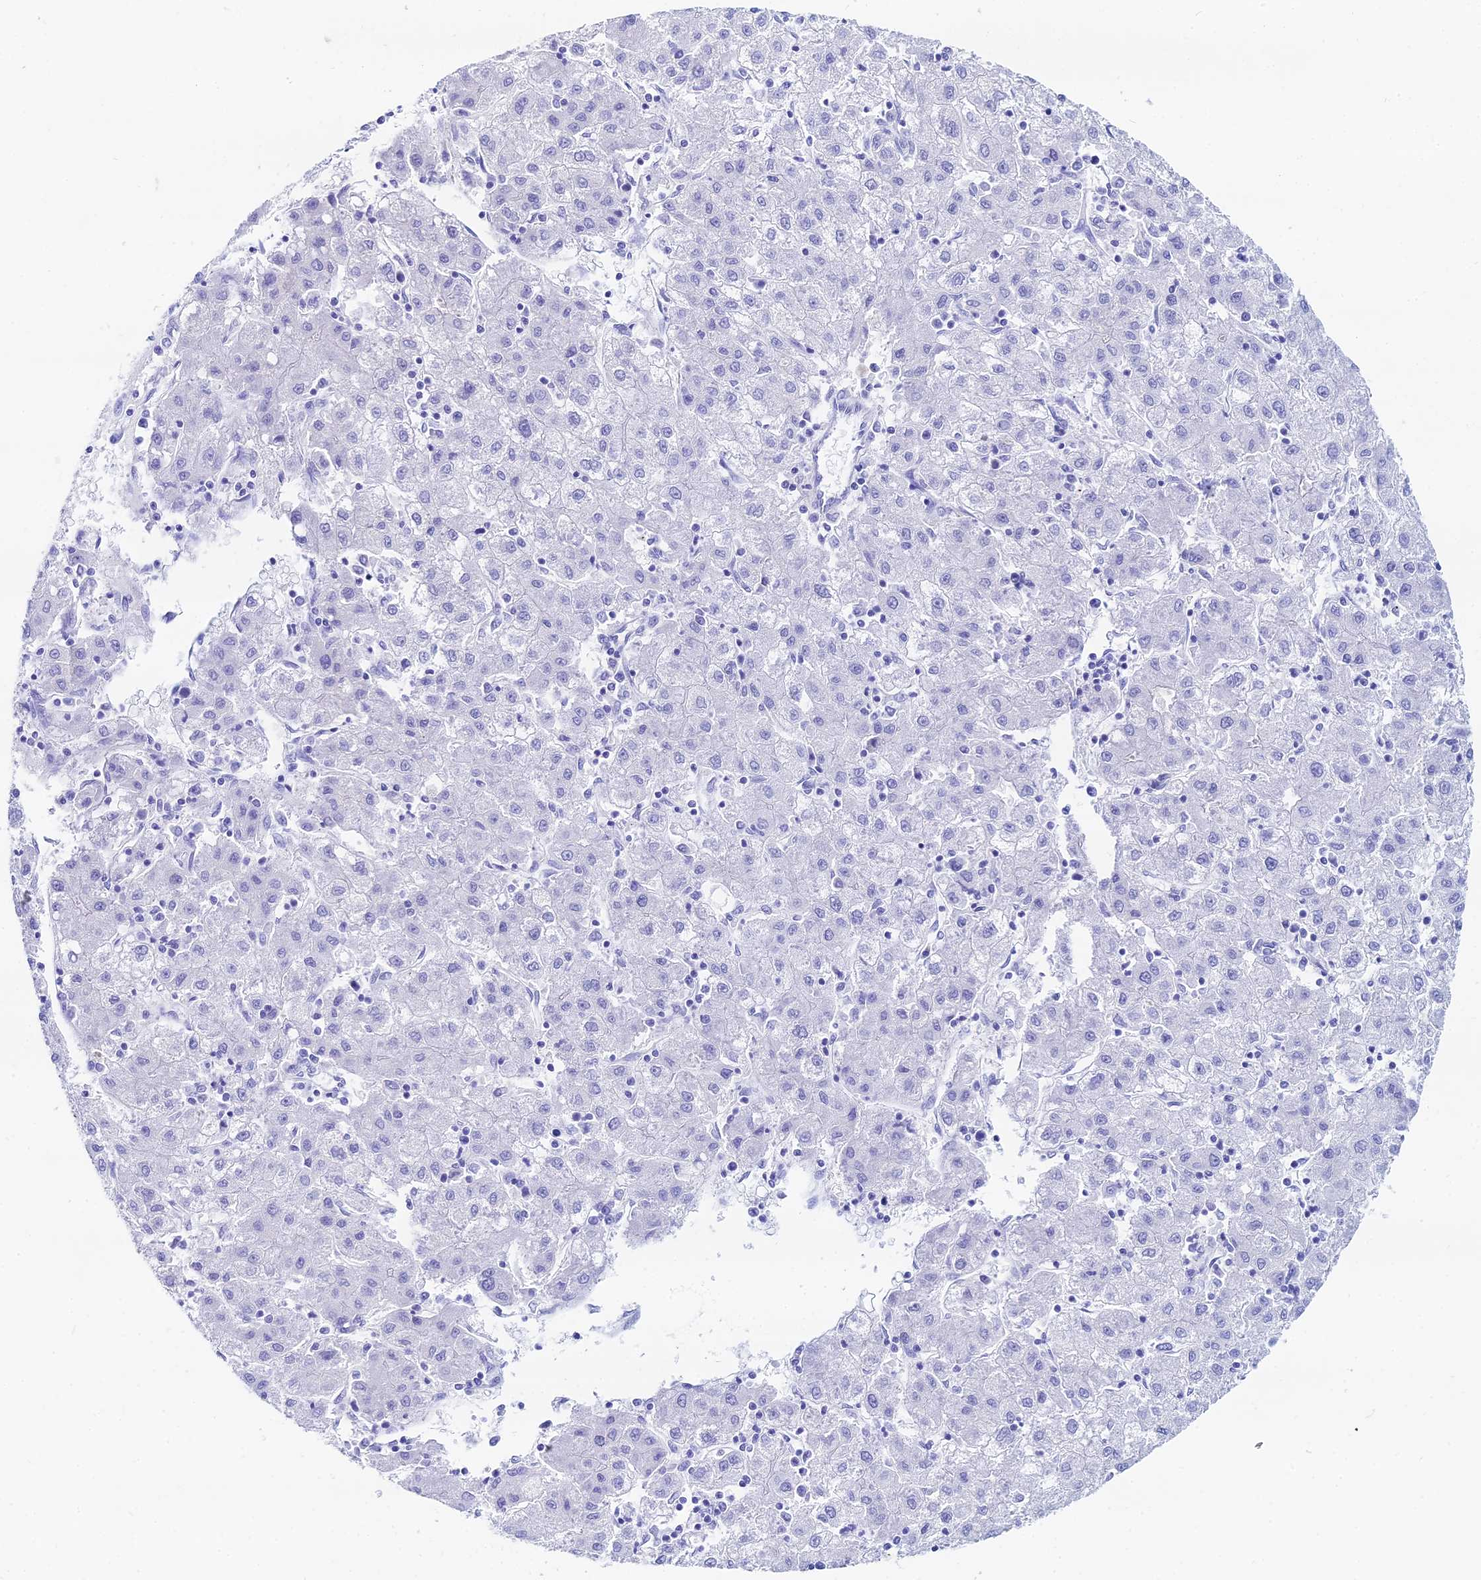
{"staining": {"intensity": "negative", "quantity": "none", "location": "none"}, "tissue": "liver cancer", "cell_type": "Tumor cells", "image_type": "cancer", "snomed": [{"axis": "morphology", "description": "Carcinoma, Hepatocellular, NOS"}, {"axis": "topography", "description": "Liver"}], "caption": "Tumor cells are negative for brown protein staining in hepatocellular carcinoma (liver). (Stains: DAB IHC with hematoxylin counter stain, Microscopy: brightfield microscopy at high magnification).", "gene": "HSPA1L", "patient": {"sex": "male", "age": 72}}